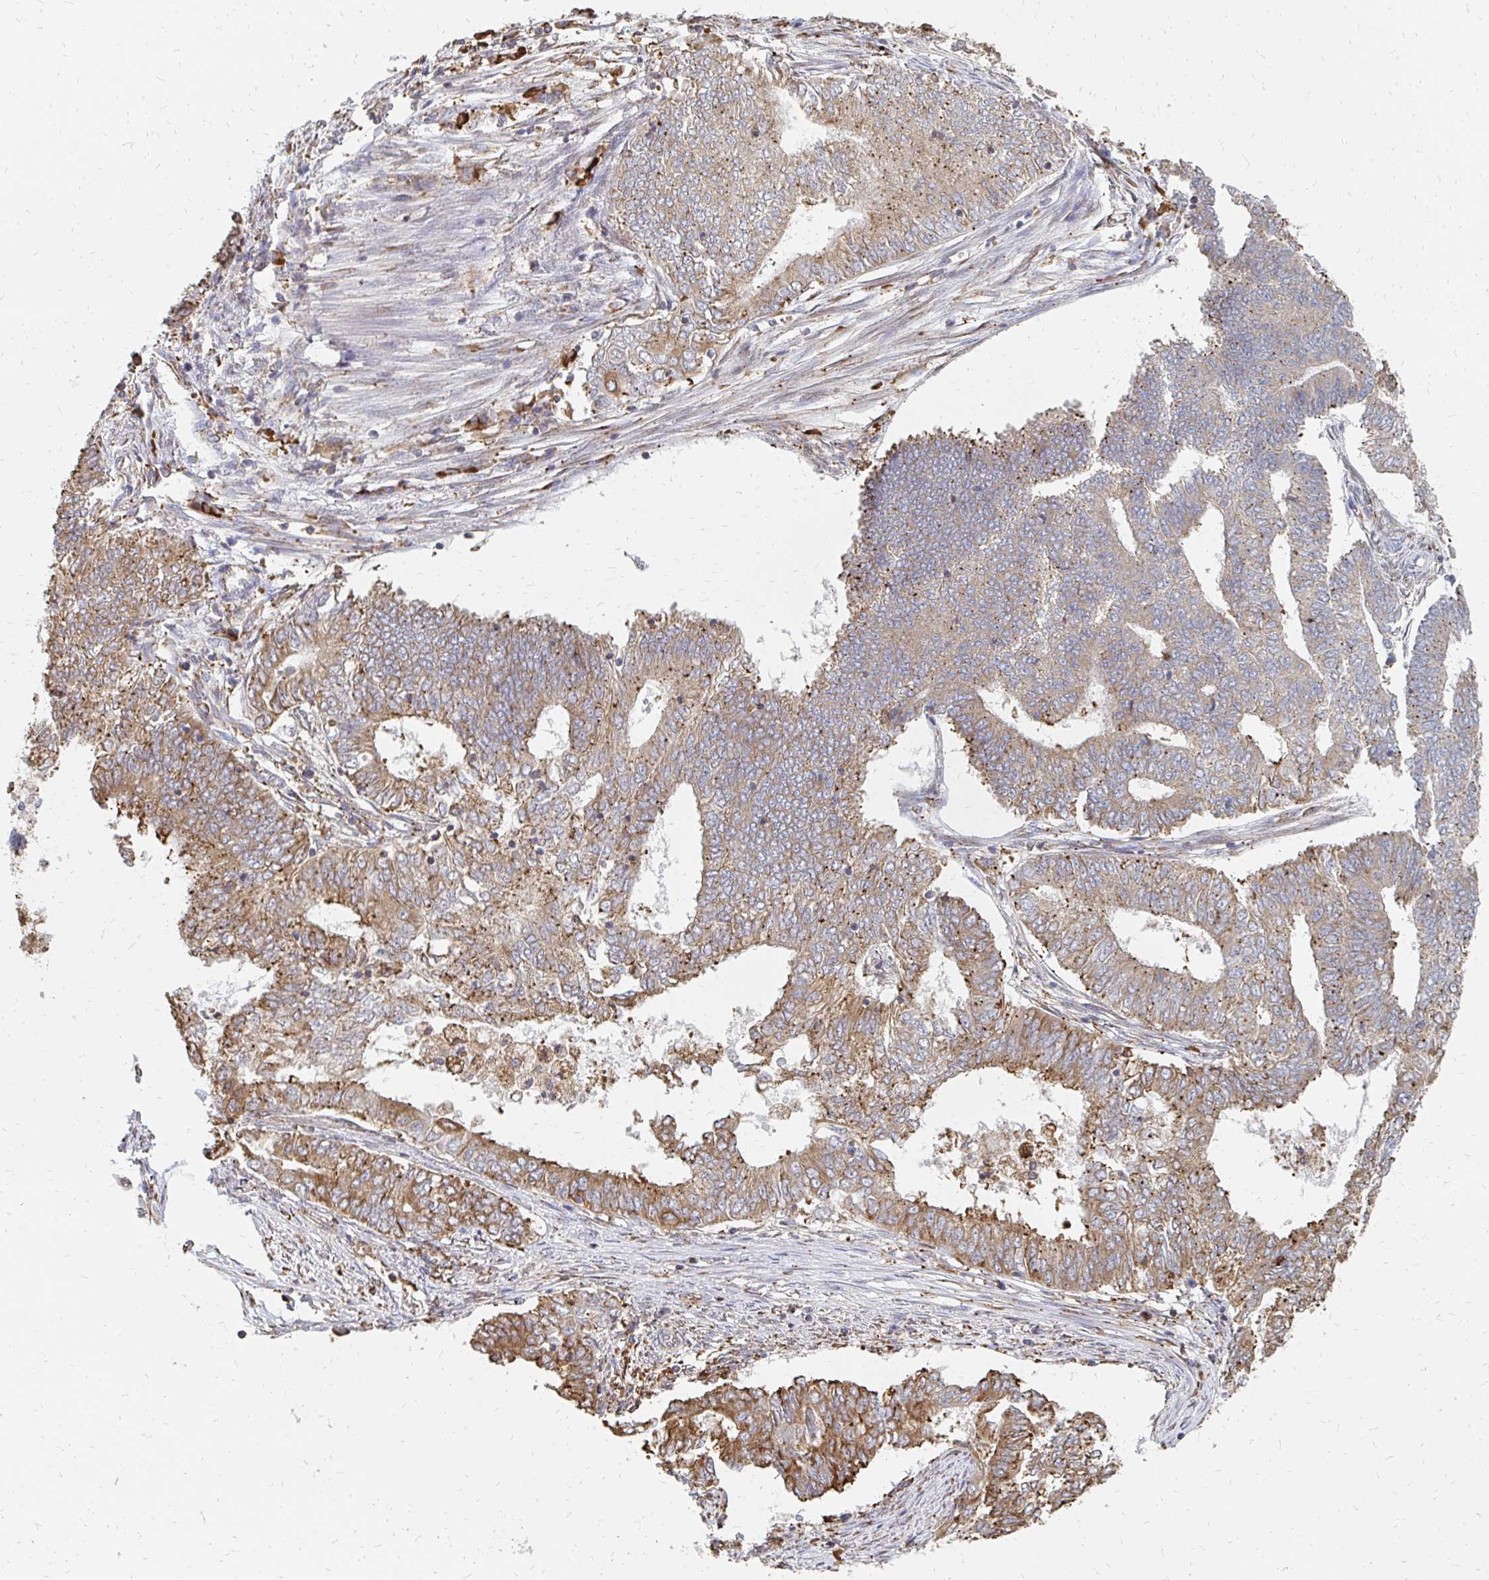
{"staining": {"intensity": "moderate", "quantity": ">75%", "location": "cytoplasmic/membranous"}, "tissue": "endometrial cancer", "cell_type": "Tumor cells", "image_type": "cancer", "snomed": [{"axis": "morphology", "description": "Adenocarcinoma, NOS"}, {"axis": "topography", "description": "Endometrium"}], "caption": "Immunohistochemical staining of endometrial cancer (adenocarcinoma) exhibits medium levels of moderate cytoplasmic/membranous expression in approximately >75% of tumor cells.", "gene": "PPP1R13L", "patient": {"sex": "female", "age": 62}}